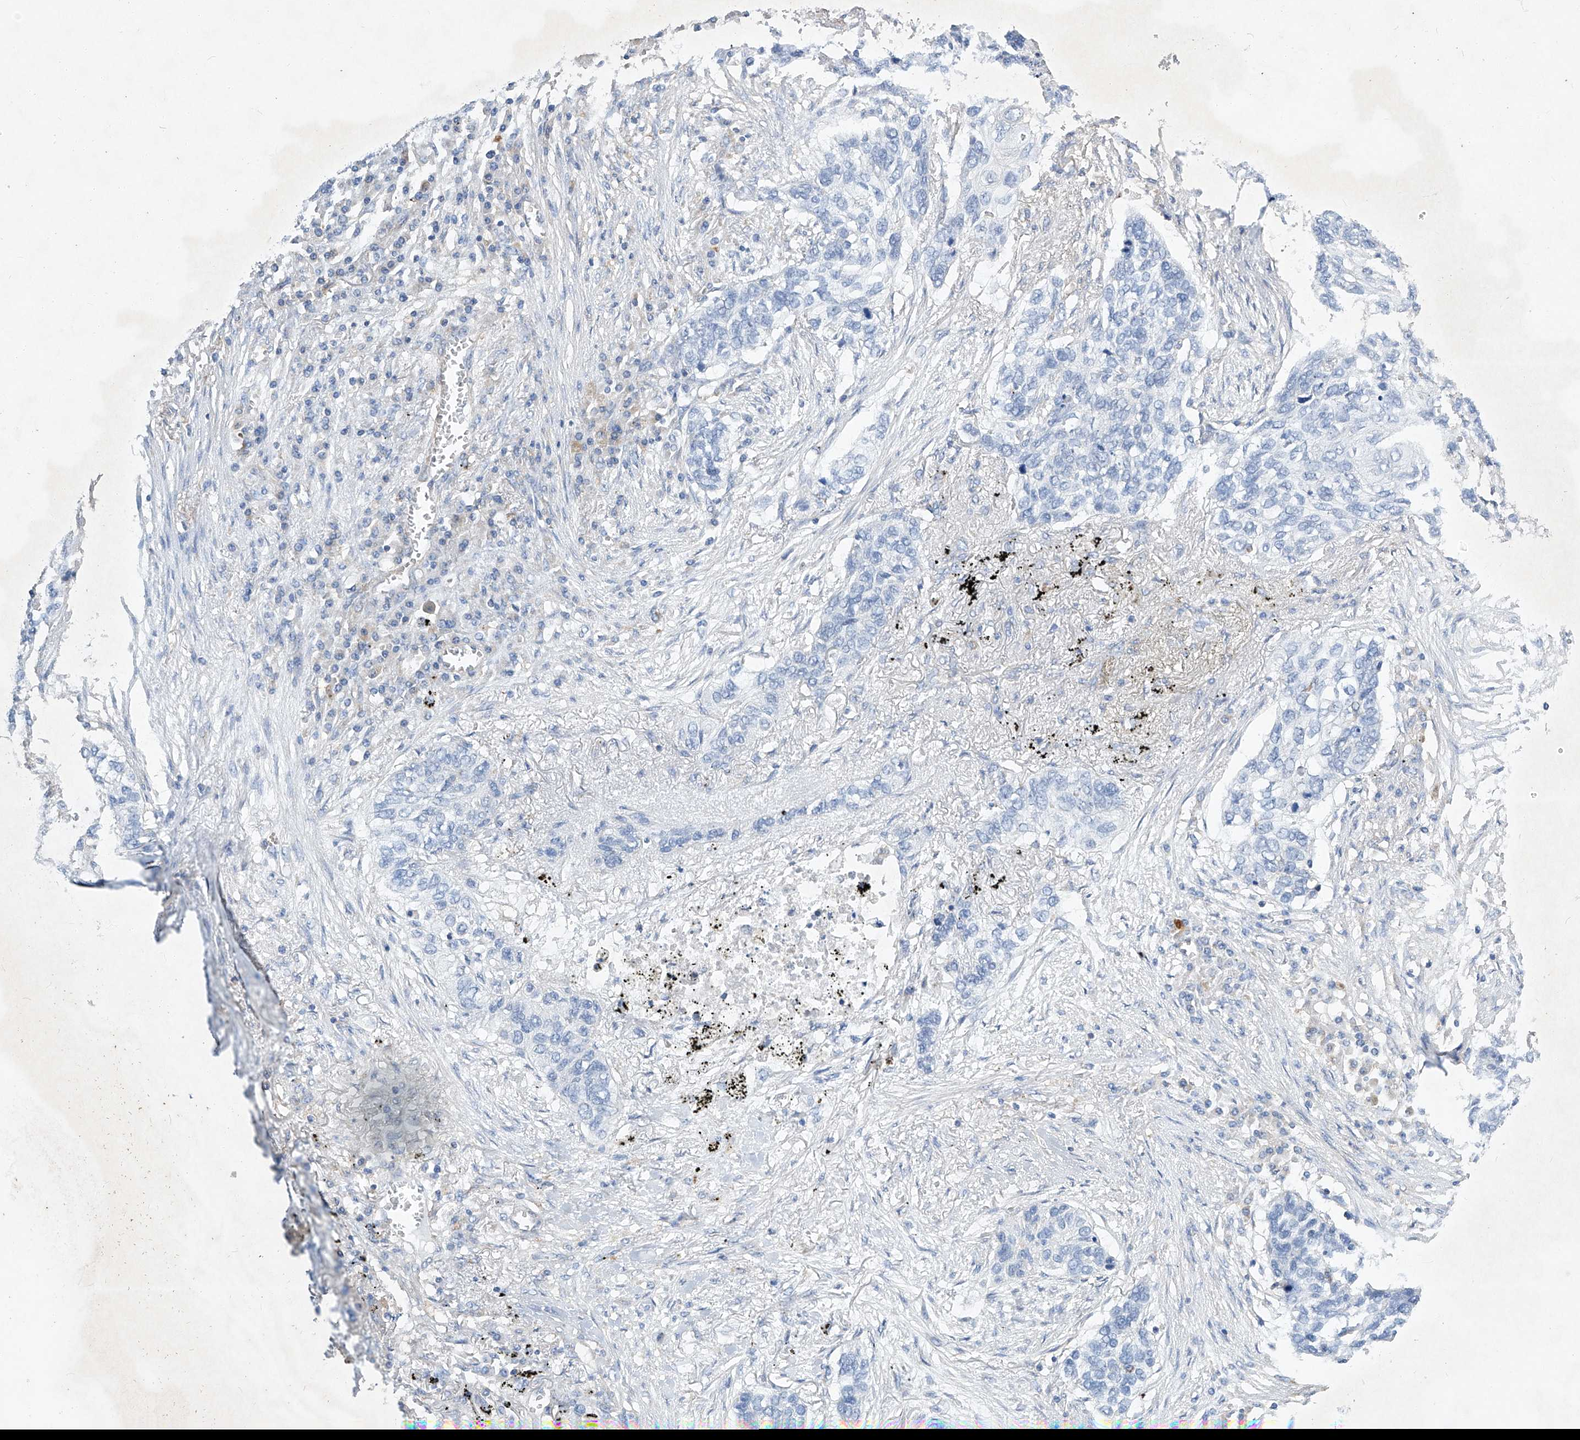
{"staining": {"intensity": "negative", "quantity": "none", "location": "none"}, "tissue": "lung cancer", "cell_type": "Tumor cells", "image_type": "cancer", "snomed": [{"axis": "morphology", "description": "Squamous cell carcinoma, NOS"}, {"axis": "topography", "description": "Lung"}], "caption": "High power microscopy micrograph of an immunohistochemistry photomicrograph of lung cancer, revealing no significant positivity in tumor cells.", "gene": "AMD1", "patient": {"sex": "female", "age": 63}}